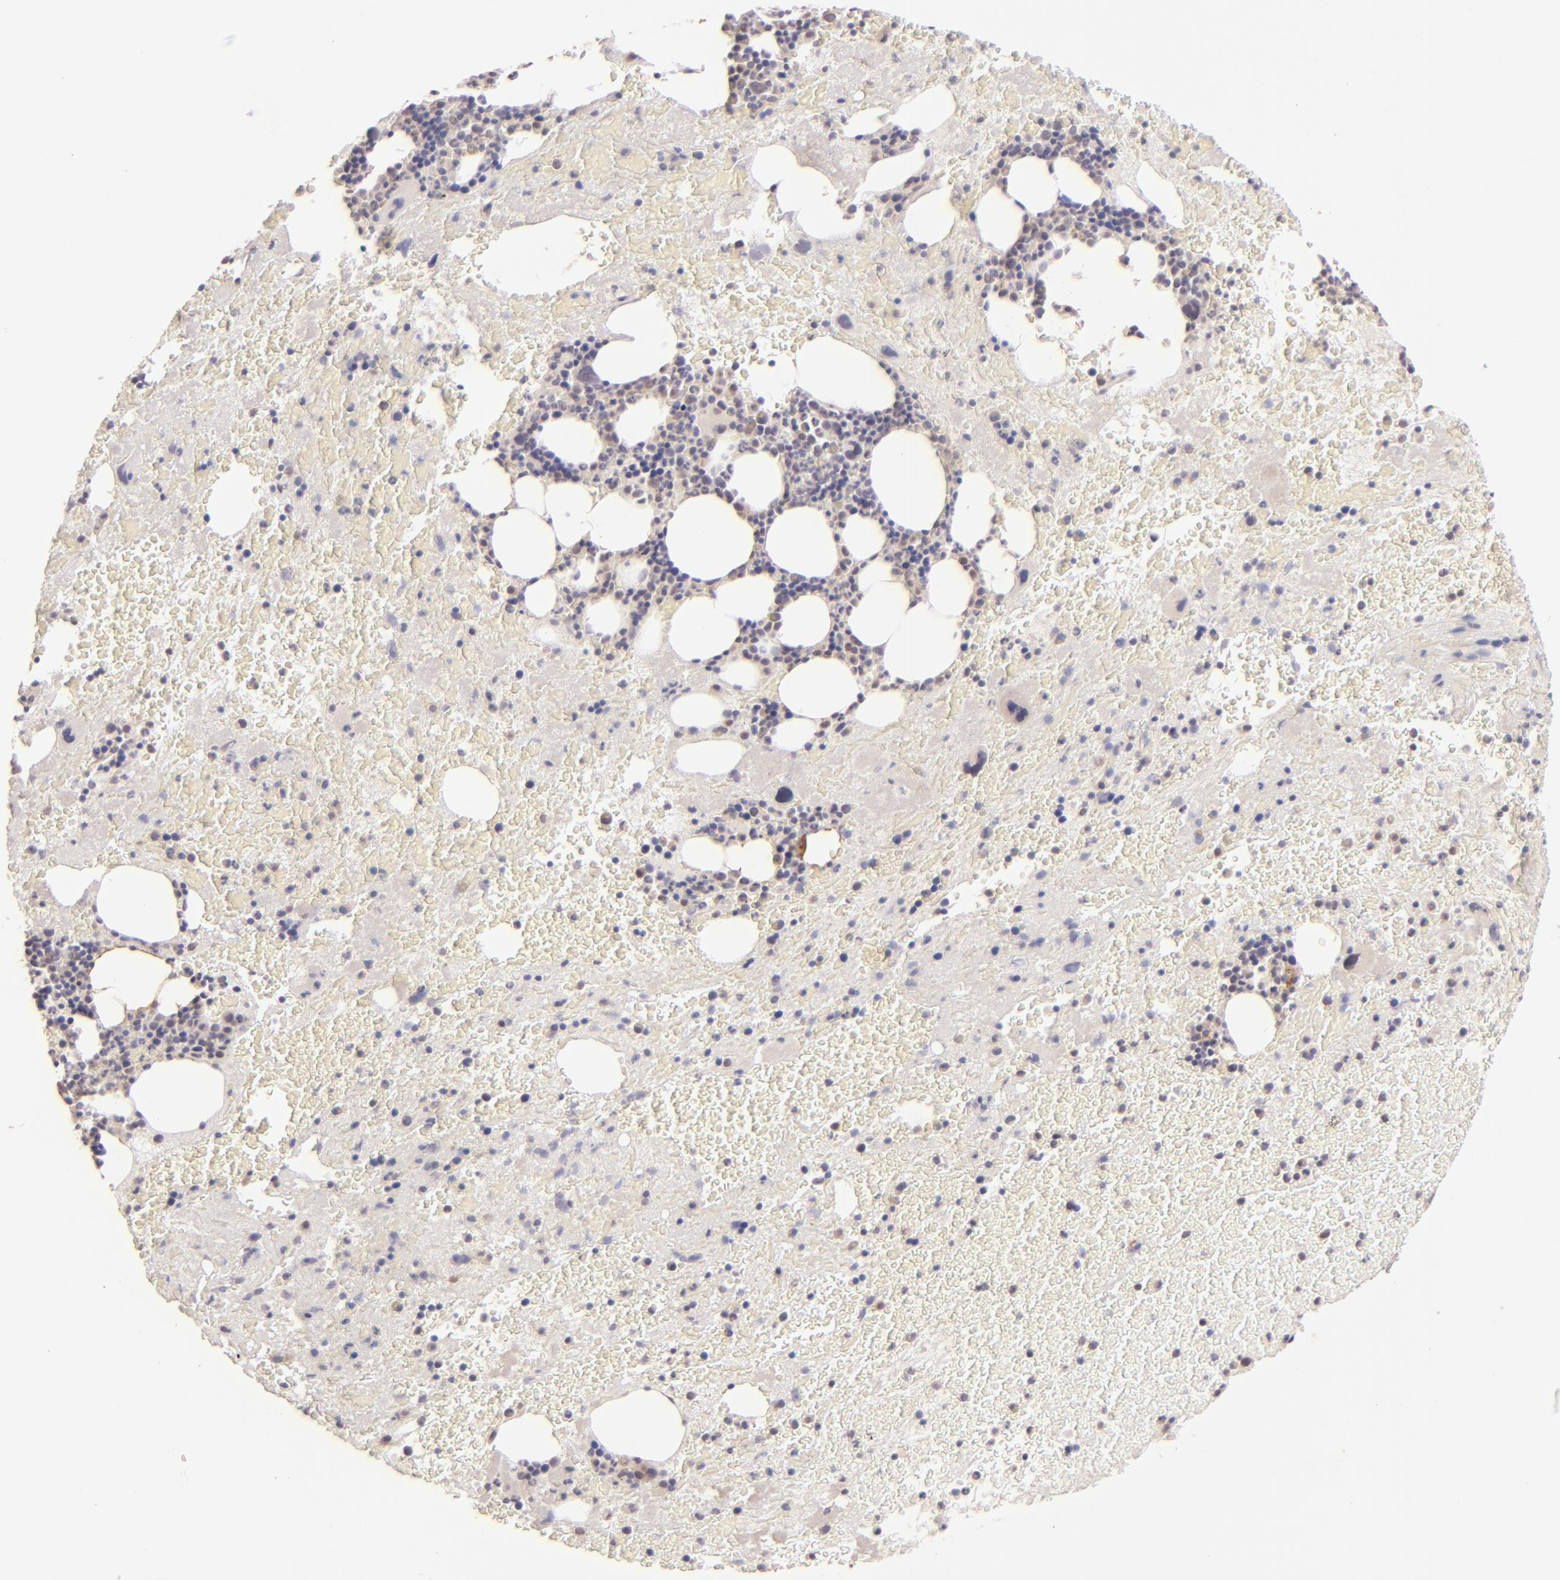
{"staining": {"intensity": "weak", "quantity": "<25%", "location": "cytoplasmic/membranous"}, "tissue": "bone marrow", "cell_type": "Hematopoietic cells", "image_type": "normal", "snomed": [{"axis": "morphology", "description": "Normal tissue, NOS"}, {"axis": "topography", "description": "Bone marrow"}], "caption": "Bone marrow stained for a protein using immunohistochemistry reveals no staining hematopoietic cells.", "gene": "CLDN1", "patient": {"sex": "male", "age": 76}}